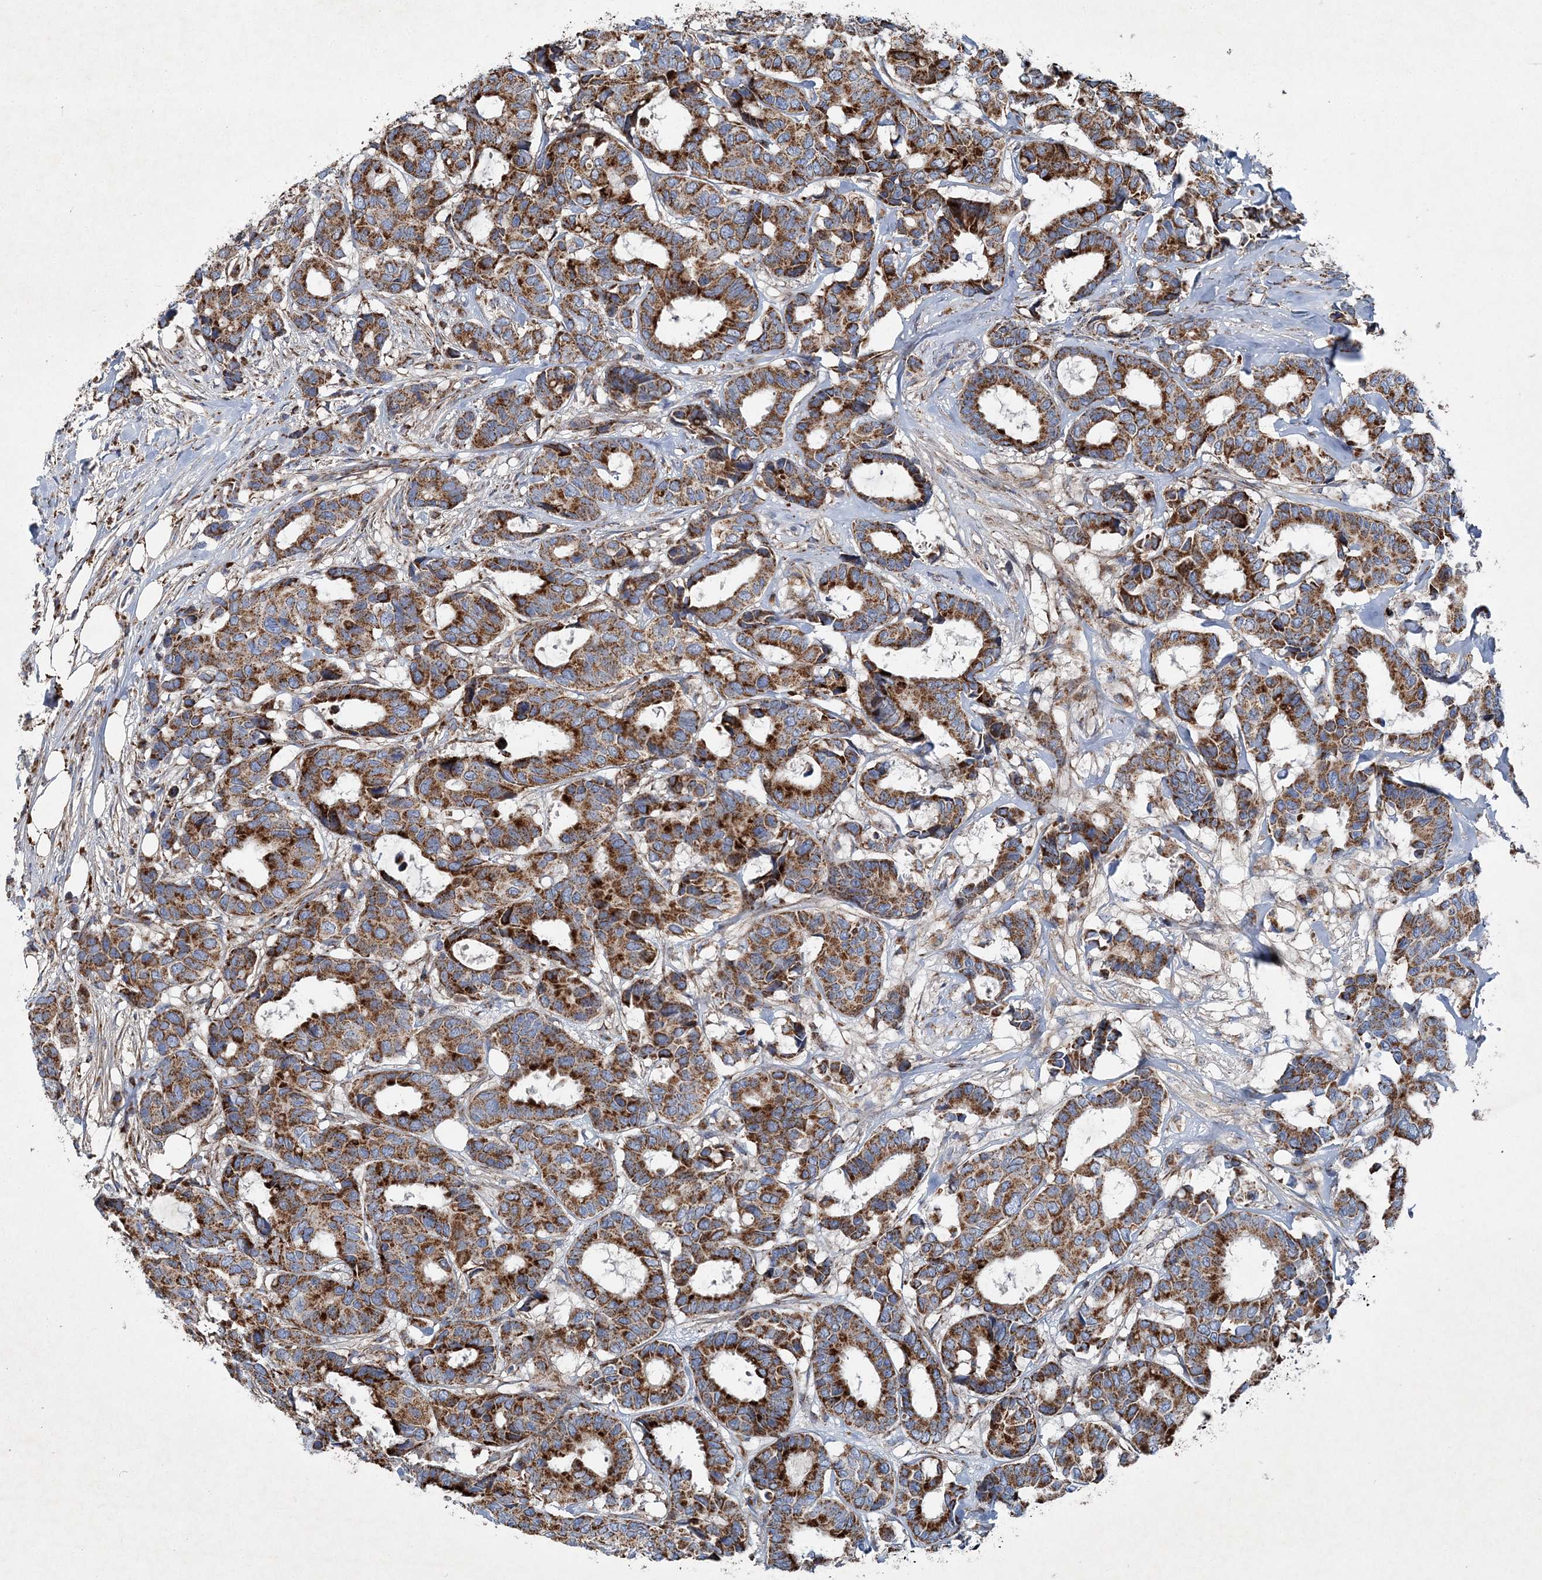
{"staining": {"intensity": "strong", "quantity": ">75%", "location": "cytoplasmic/membranous"}, "tissue": "breast cancer", "cell_type": "Tumor cells", "image_type": "cancer", "snomed": [{"axis": "morphology", "description": "Duct carcinoma"}, {"axis": "topography", "description": "Breast"}], "caption": "Tumor cells exhibit high levels of strong cytoplasmic/membranous expression in about >75% of cells in breast cancer (invasive ductal carcinoma). The protein of interest is shown in brown color, while the nuclei are stained blue.", "gene": "SPAG16", "patient": {"sex": "female", "age": 87}}